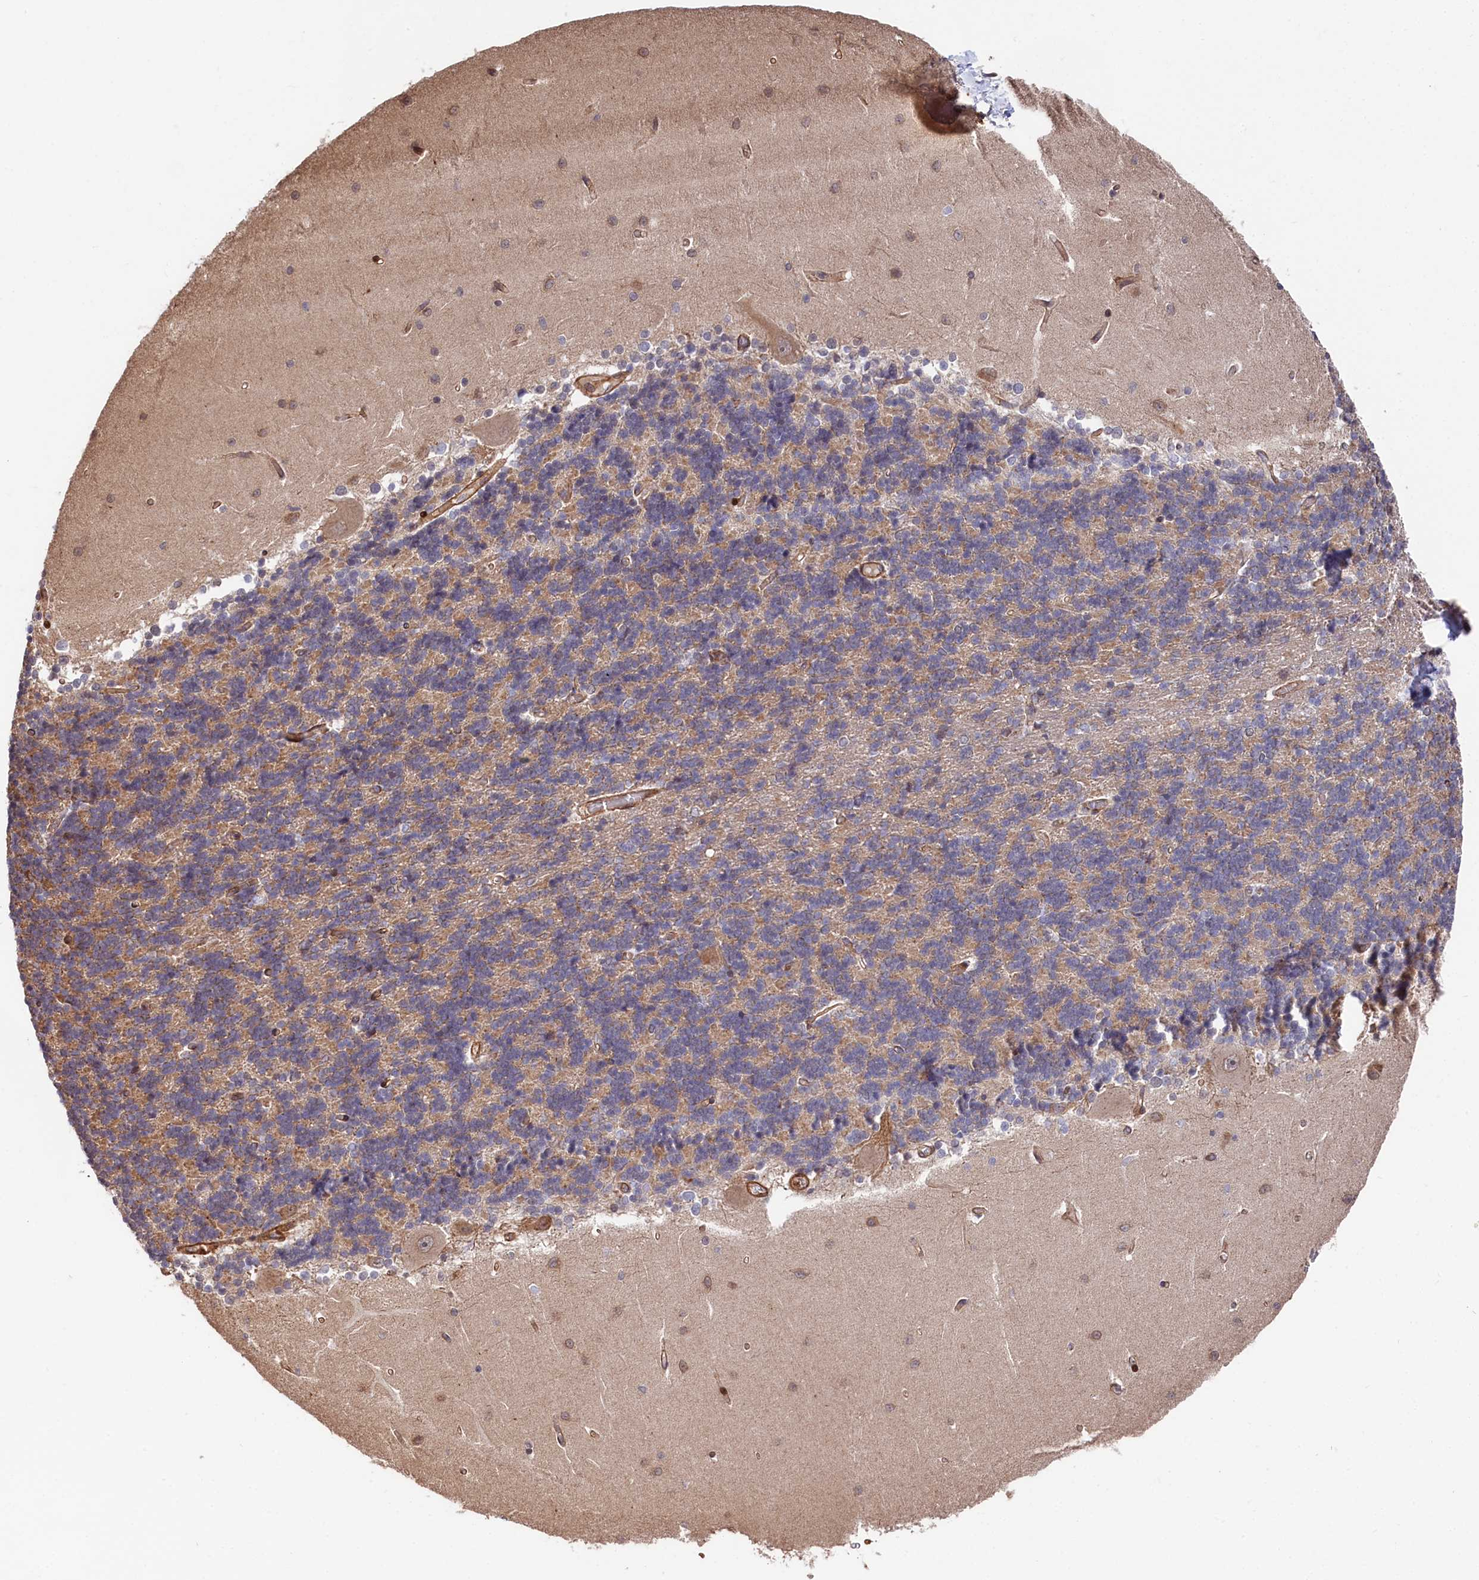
{"staining": {"intensity": "moderate", "quantity": "25%-75%", "location": "cytoplasmic/membranous"}, "tissue": "cerebellum", "cell_type": "Cells in granular layer", "image_type": "normal", "snomed": [{"axis": "morphology", "description": "Normal tissue, NOS"}, {"axis": "topography", "description": "Cerebellum"}], "caption": "Moderate cytoplasmic/membranous staining for a protein is seen in about 25%-75% of cells in granular layer of normal cerebellum using IHC.", "gene": "TNKS1BP1", "patient": {"sex": "male", "age": 37}}